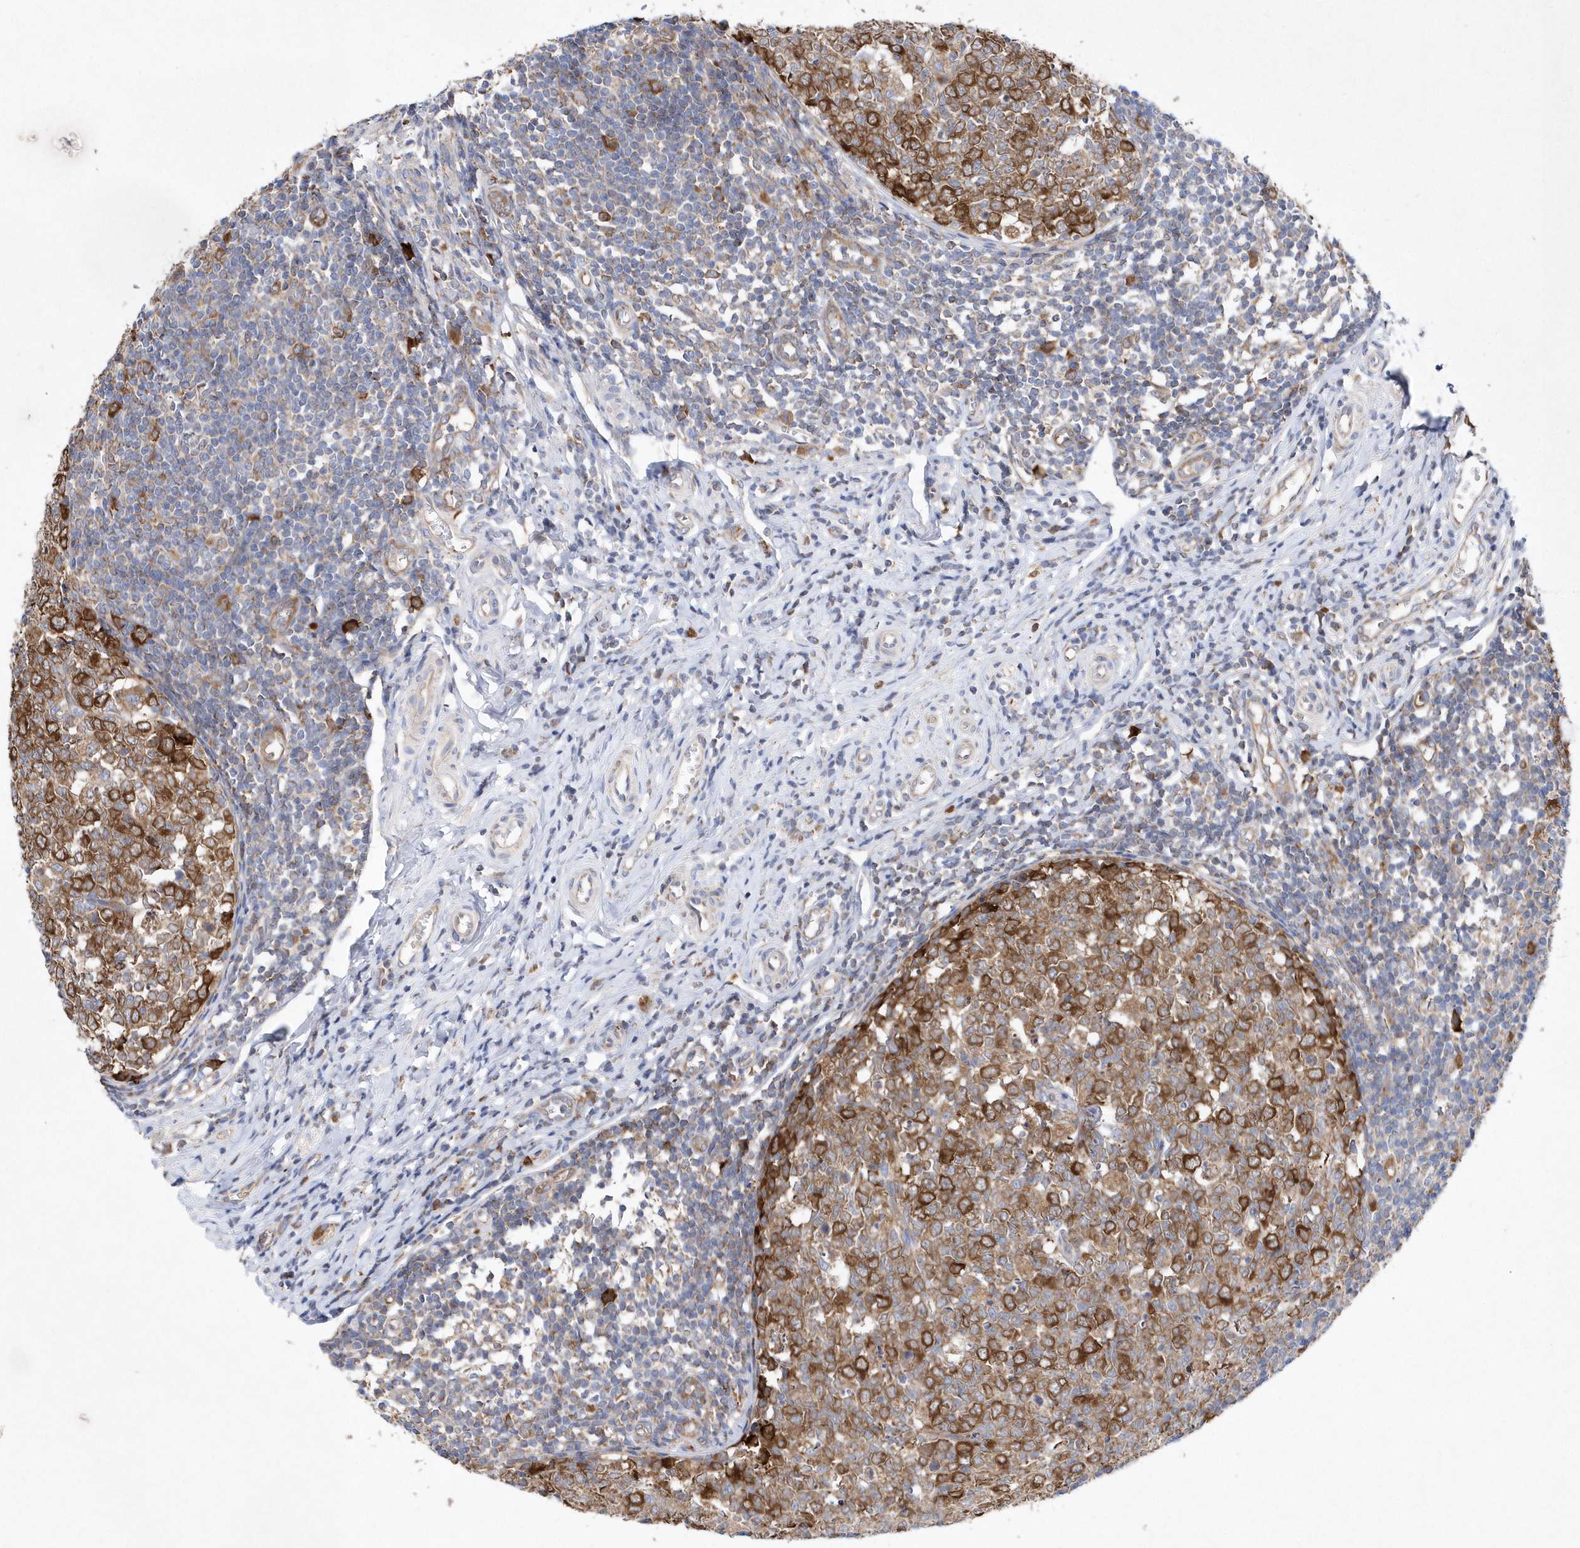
{"staining": {"intensity": "moderate", "quantity": ">75%", "location": "cytoplasmic/membranous"}, "tissue": "appendix", "cell_type": "Glandular cells", "image_type": "normal", "snomed": [{"axis": "morphology", "description": "Normal tissue, NOS"}, {"axis": "topography", "description": "Appendix"}], "caption": "Immunohistochemistry of normal human appendix displays medium levels of moderate cytoplasmic/membranous staining in about >75% of glandular cells.", "gene": "JKAMP", "patient": {"sex": "male", "age": 14}}